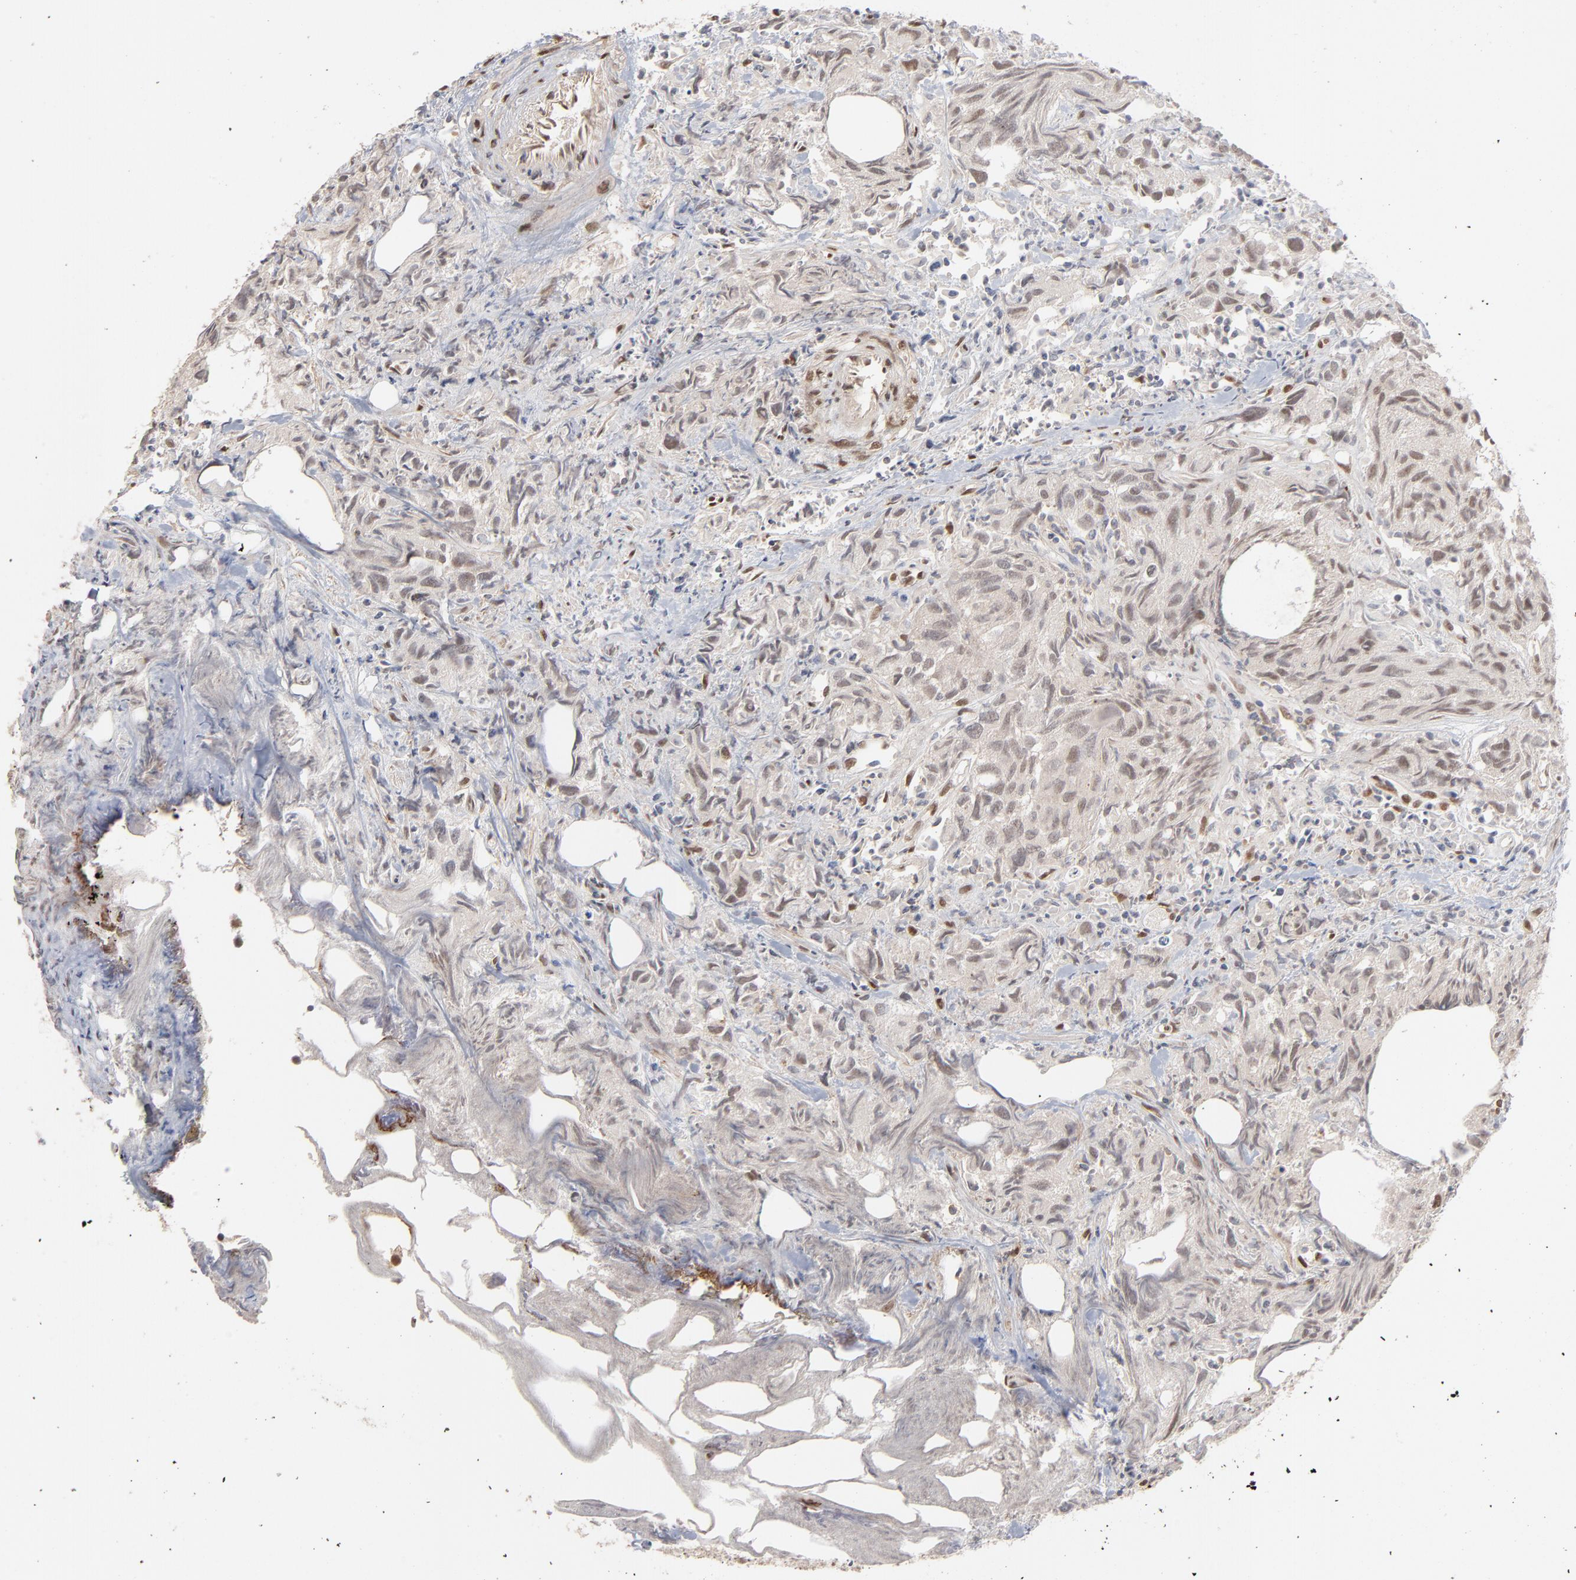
{"staining": {"intensity": "weak", "quantity": "<25%", "location": "nuclear"}, "tissue": "urothelial cancer", "cell_type": "Tumor cells", "image_type": "cancer", "snomed": [{"axis": "morphology", "description": "Urothelial carcinoma, High grade"}, {"axis": "topography", "description": "Urinary bladder"}], "caption": "High power microscopy photomicrograph of an IHC micrograph of urothelial carcinoma (high-grade), revealing no significant expression in tumor cells.", "gene": "NFIB", "patient": {"sex": "female", "age": 75}}